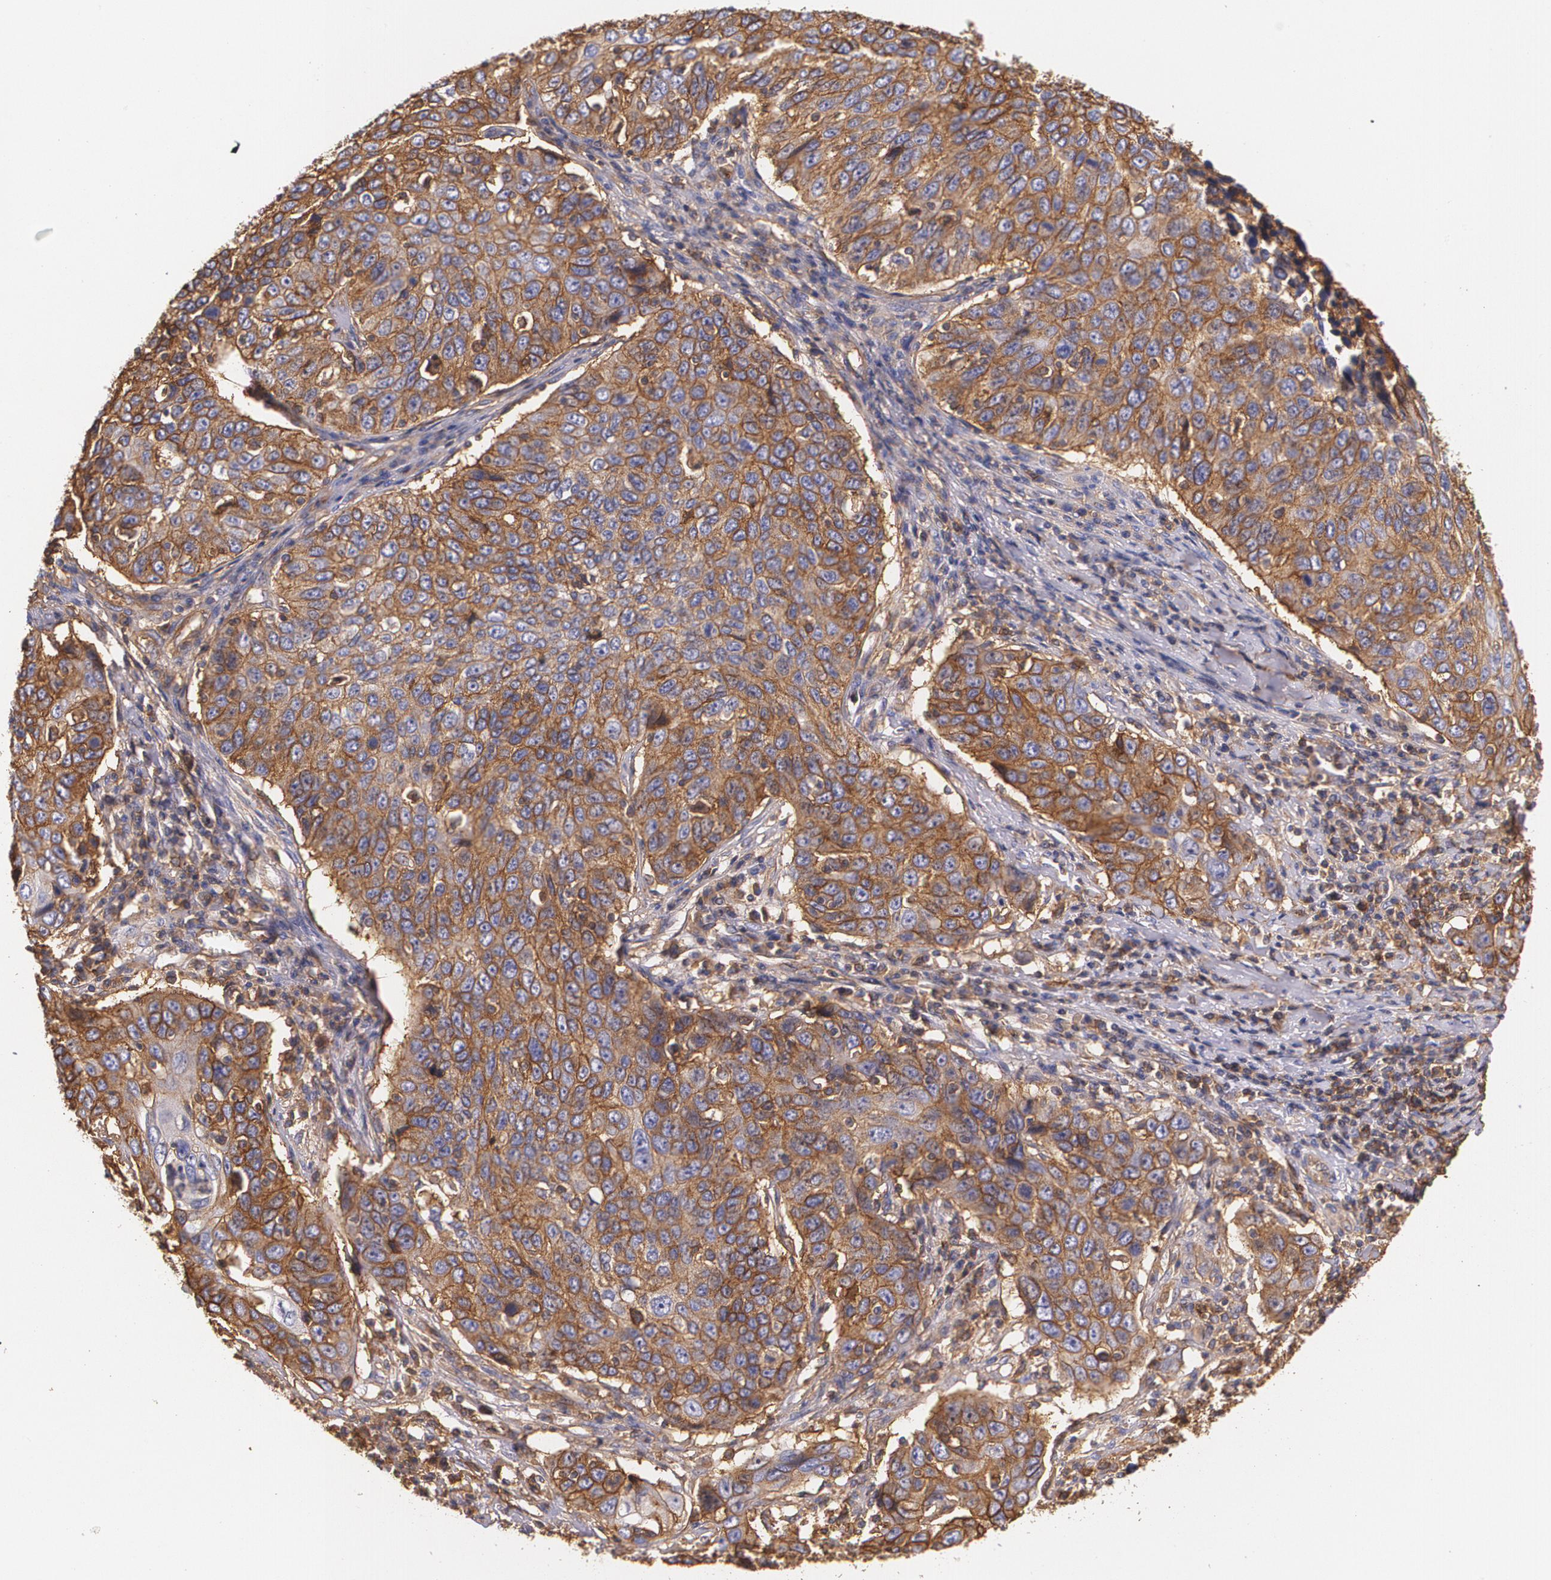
{"staining": {"intensity": "moderate", "quantity": ">75%", "location": "cytoplasmic/membranous"}, "tissue": "cervical cancer", "cell_type": "Tumor cells", "image_type": "cancer", "snomed": [{"axis": "morphology", "description": "Squamous cell carcinoma, NOS"}, {"axis": "topography", "description": "Cervix"}], "caption": "Protein staining of cervical cancer tissue reveals moderate cytoplasmic/membranous positivity in approximately >75% of tumor cells.", "gene": "B2M", "patient": {"sex": "female", "age": 53}}